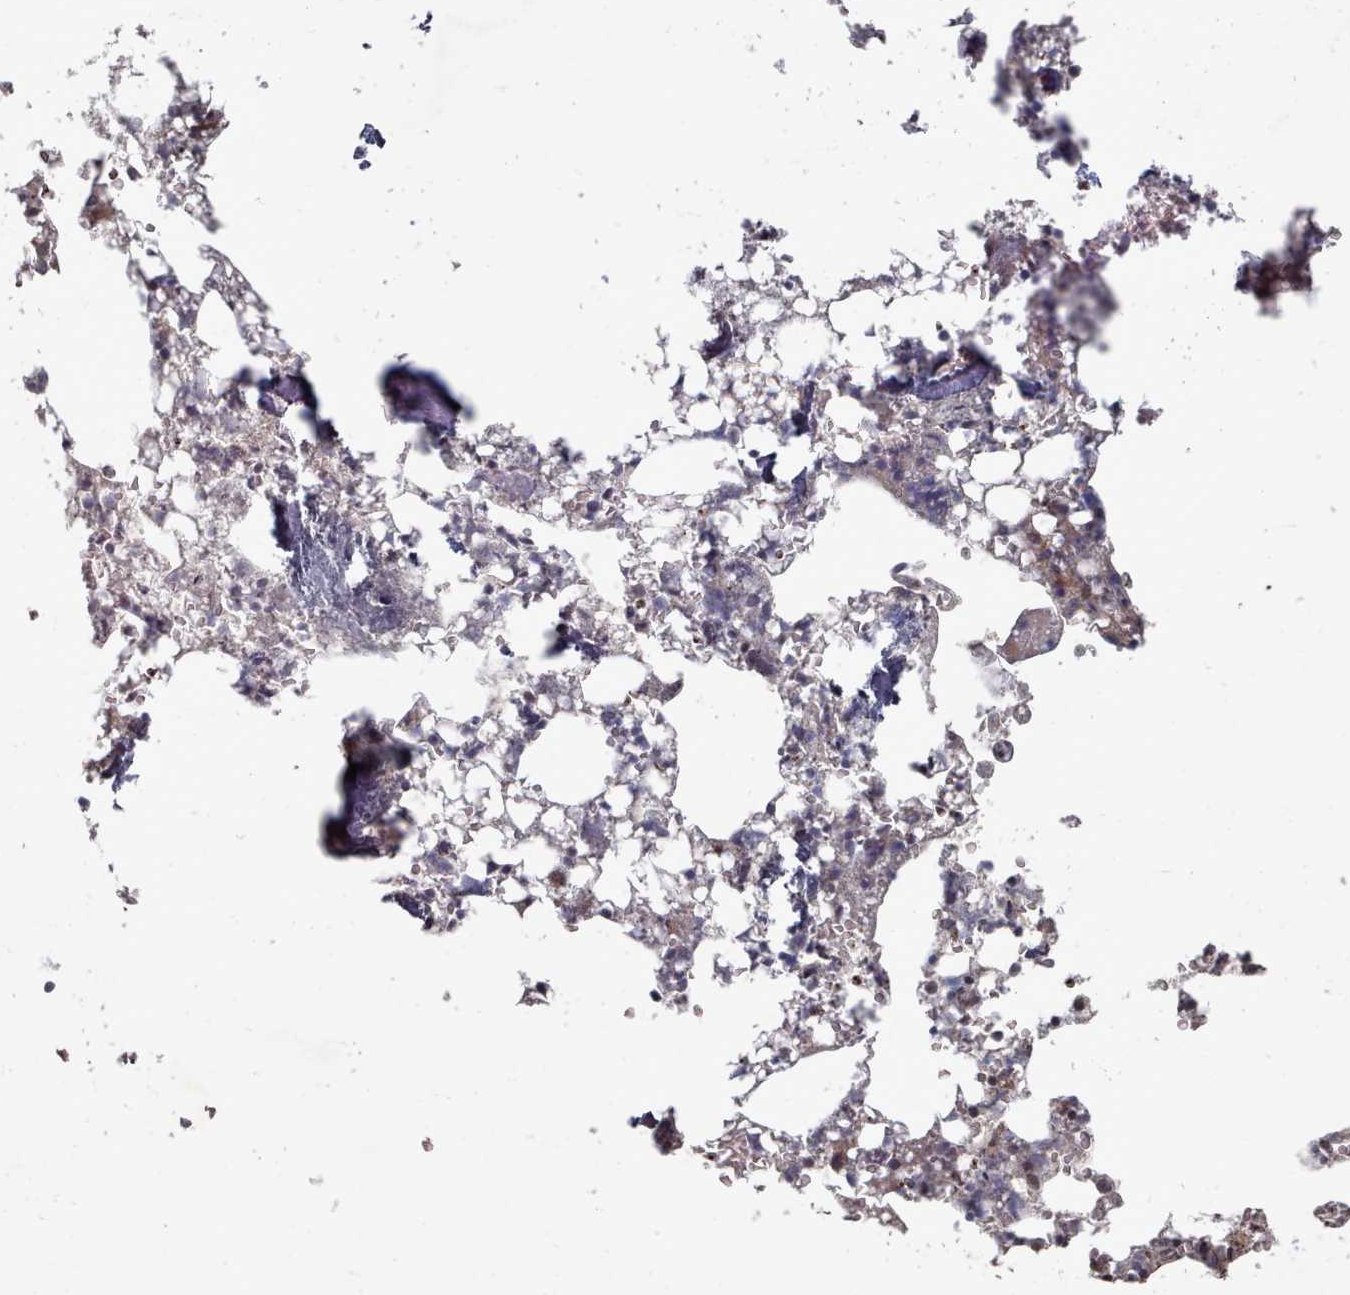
{"staining": {"intensity": "negative", "quantity": "none", "location": "none"}, "tissue": "bone marrow", "cell_type": "Hematopoietic cells", "image_type": "normal", "snomed": [{"axis": "morphology", "description": "Normal tissue, NOS"}, {"axis": "topography", "description": "Bone marrow"}], "caption": "Histopathology image shows no protein expression in hematopoietic cells of benign bone marrow.", "gene": "CPSF4", "patient": {"sex": "male", "age": 64}}